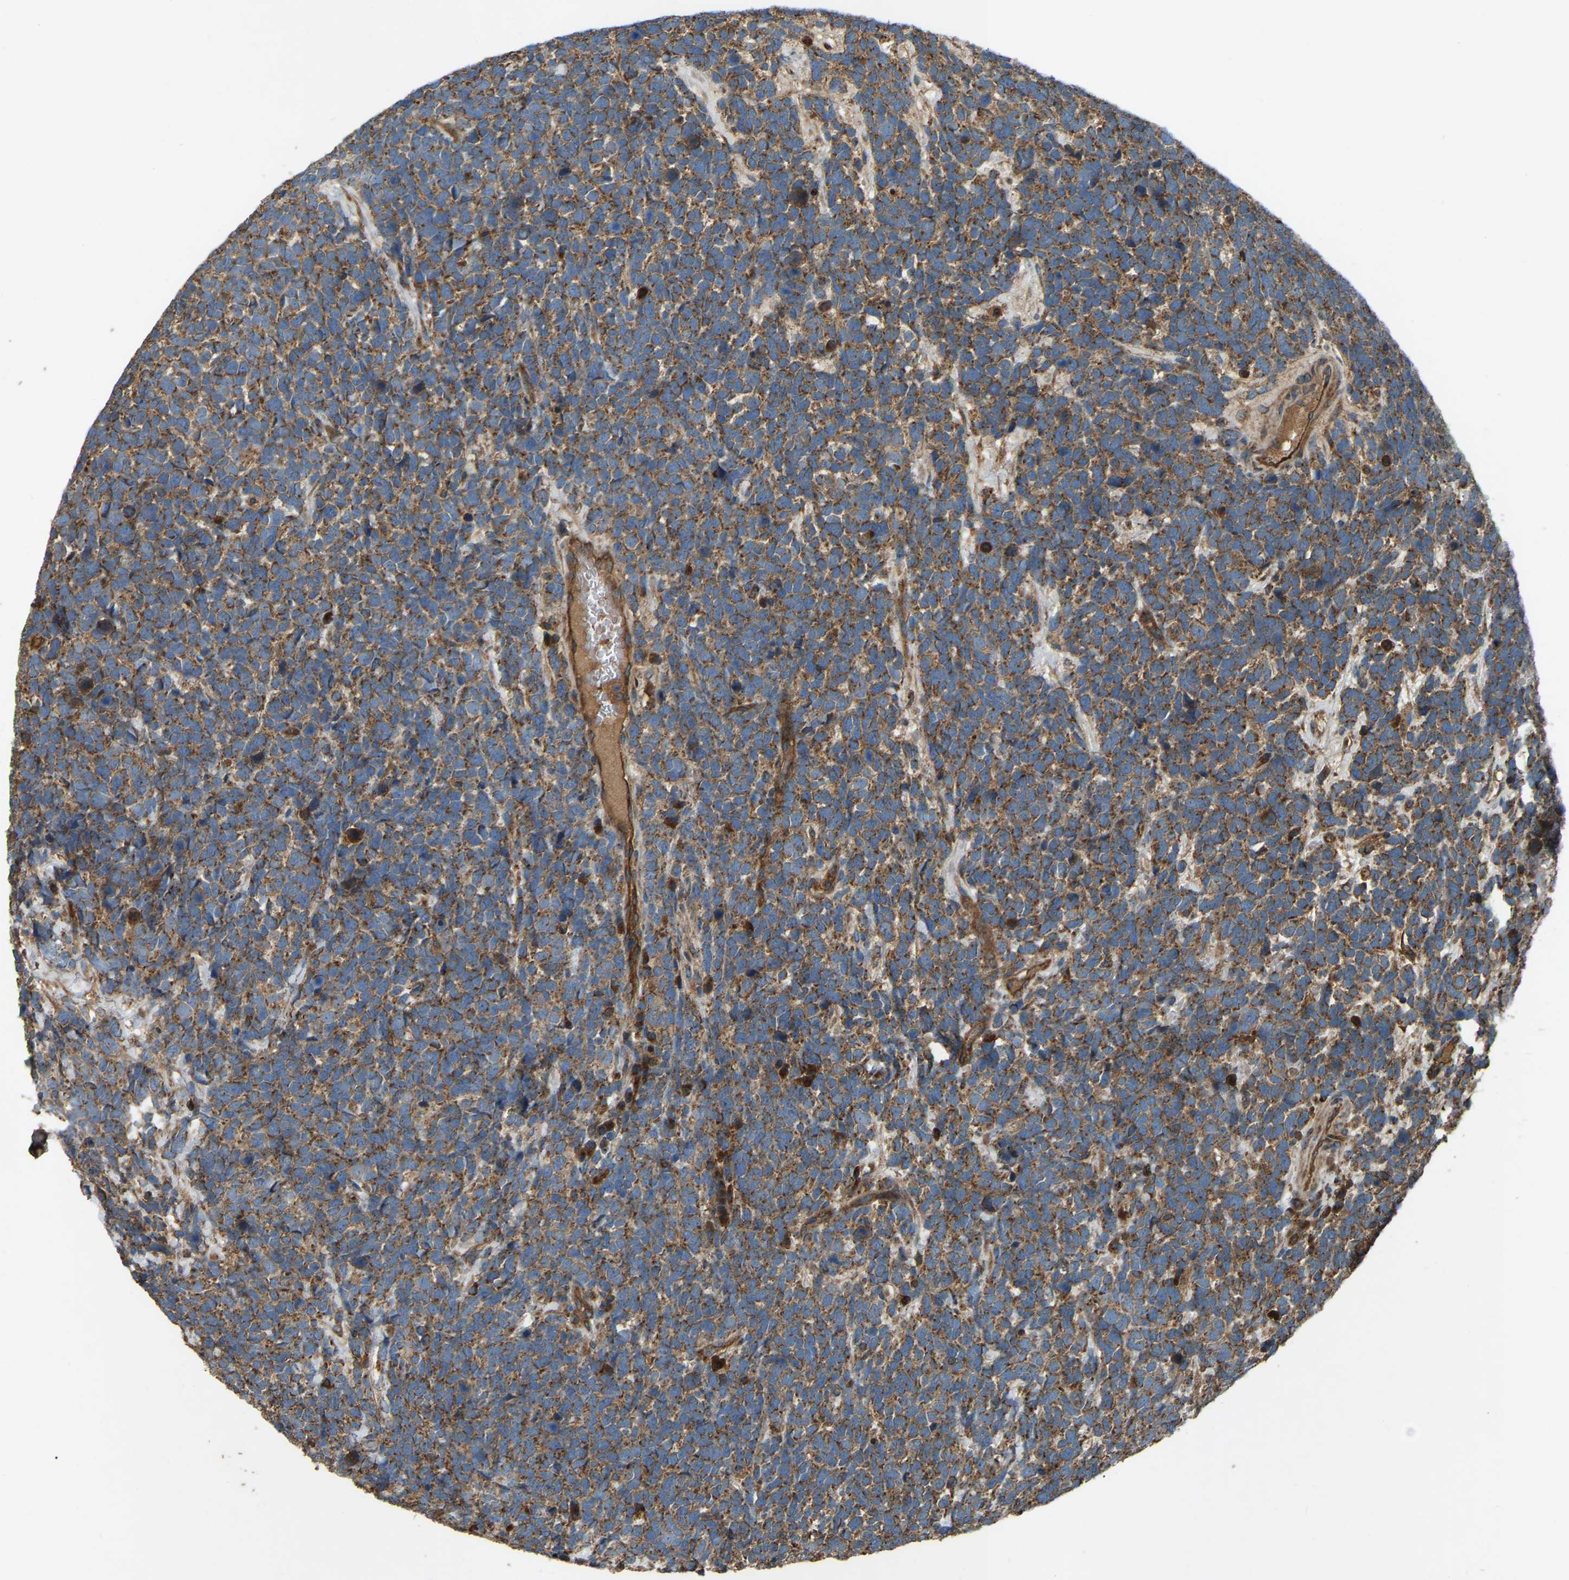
{"staining": {"intensity": "moderate", "quantity": ">75%", "location": "cytoplasmic/membranous"}, "tissue": "urothelial cancer", "cell_type": "Tumor cells", "image_type": "cancer", "snomed": [{"axis": "morphology", "description": "Urothelial carcinoma, High grade"}, {"axis": "topography", "description": "Urinary bladder"}], "caption": "Protein expression analysis of human urothelial cancer reveals moderate cytoplasmic/membranous positivity in approximately >75% of tumor cells. (DAB (3,3'-diaminobenzidine) = brown stain, brightfield microscopy at high magnification).", "gene": "SAMD9L", "patient": {"sex": "female", "age": 82}}